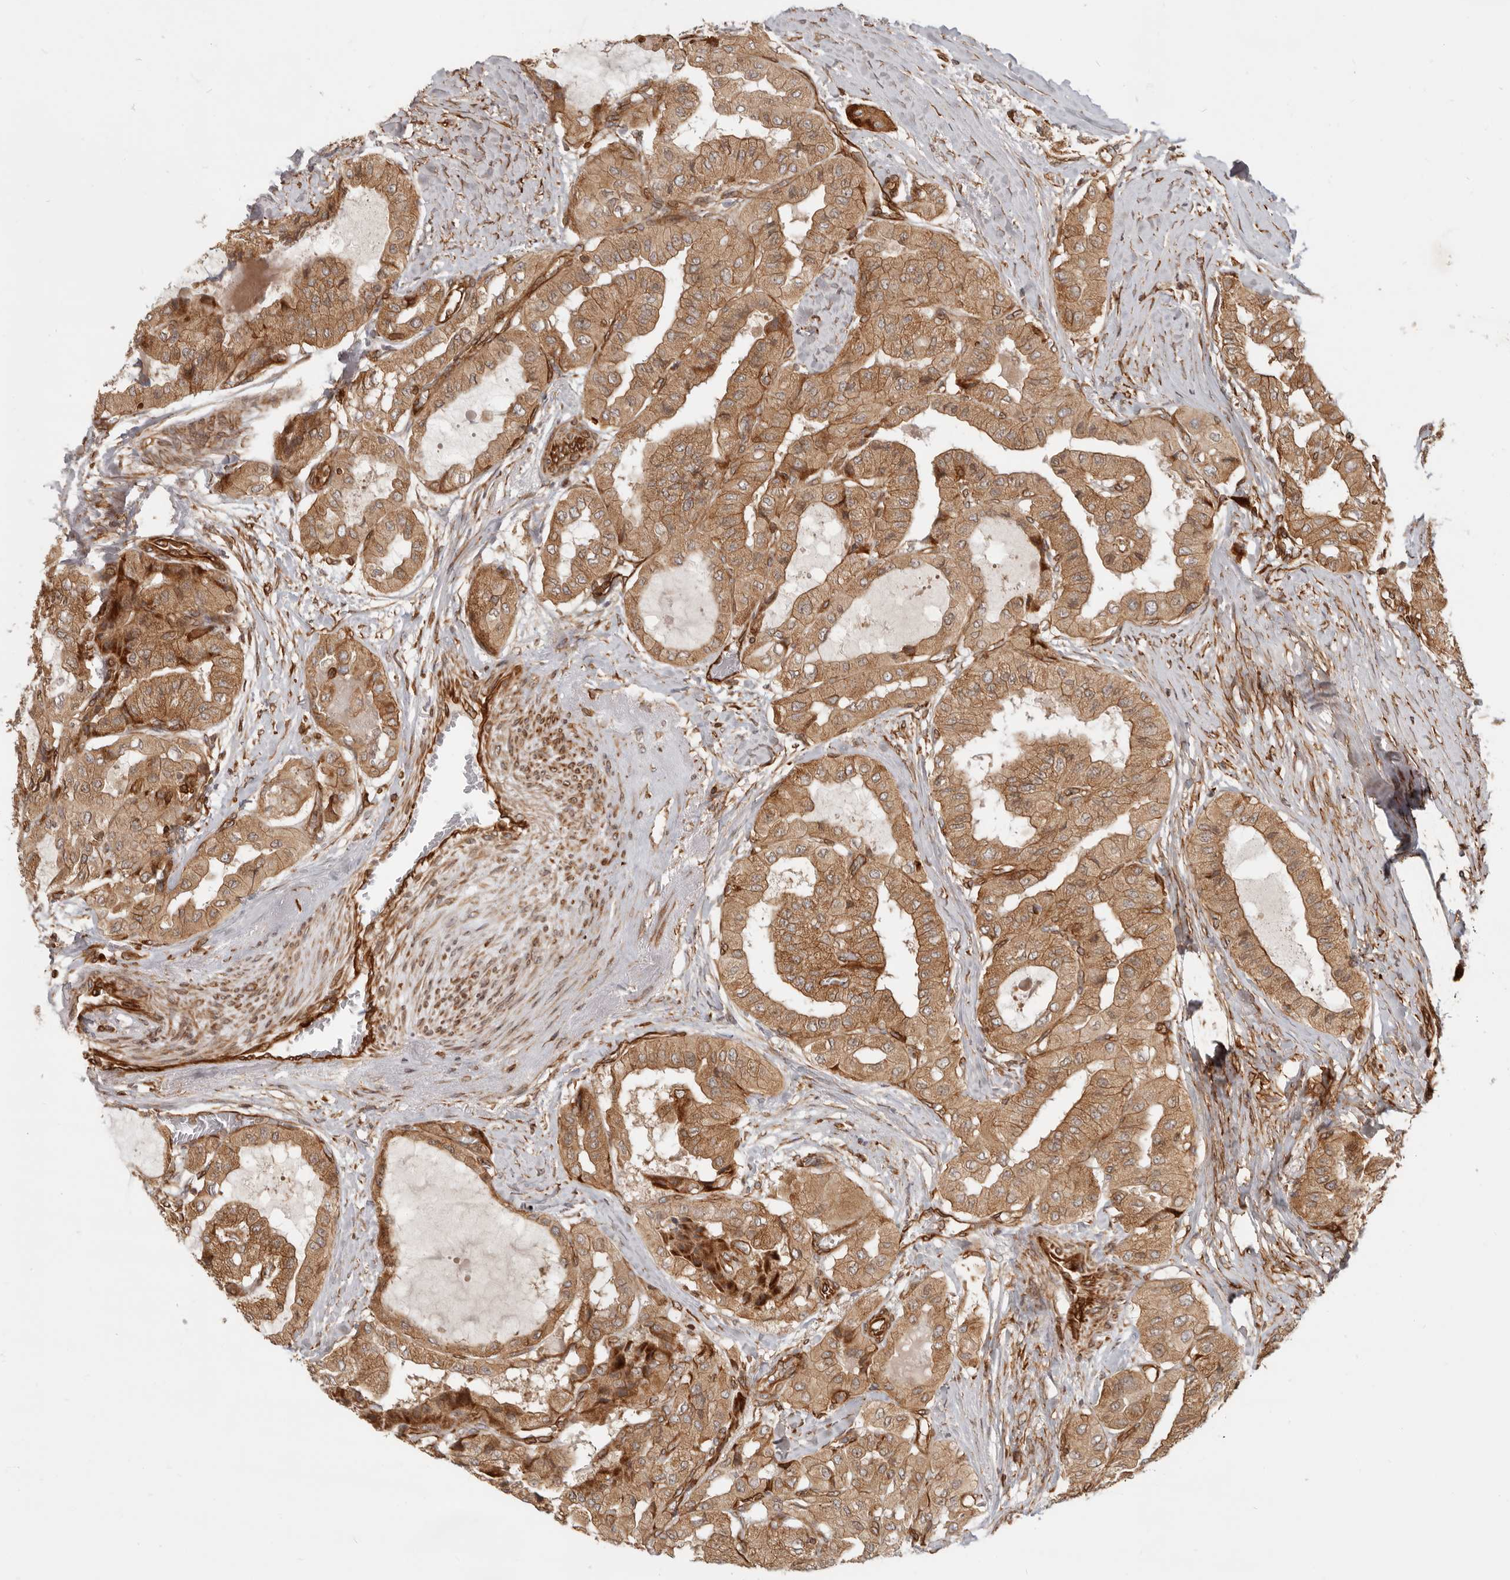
{"staining": {"intensity": "strong", "quantity": ">75%", "location": "cytoplasmic/membranous"}, "tissue": "thyroid cancer", "cell_type": "Tumor cells", "image_type": "cancer", "snomed": [{"axis": "morphology", "description": "Papillary adenocarcinoma, NOS"}, {"axis": "topography", "description": "Thyroid gland"}], "caption": "About >75% of tumor cells in human thyroid cancer (papillary adenocarcinoma) reveal strong cytoplasmic/membranous protein expression as visualized by brown immunohistochemical staining.", "gene": "UFSP1", "patient": {"sex": "female", "age": 59}}